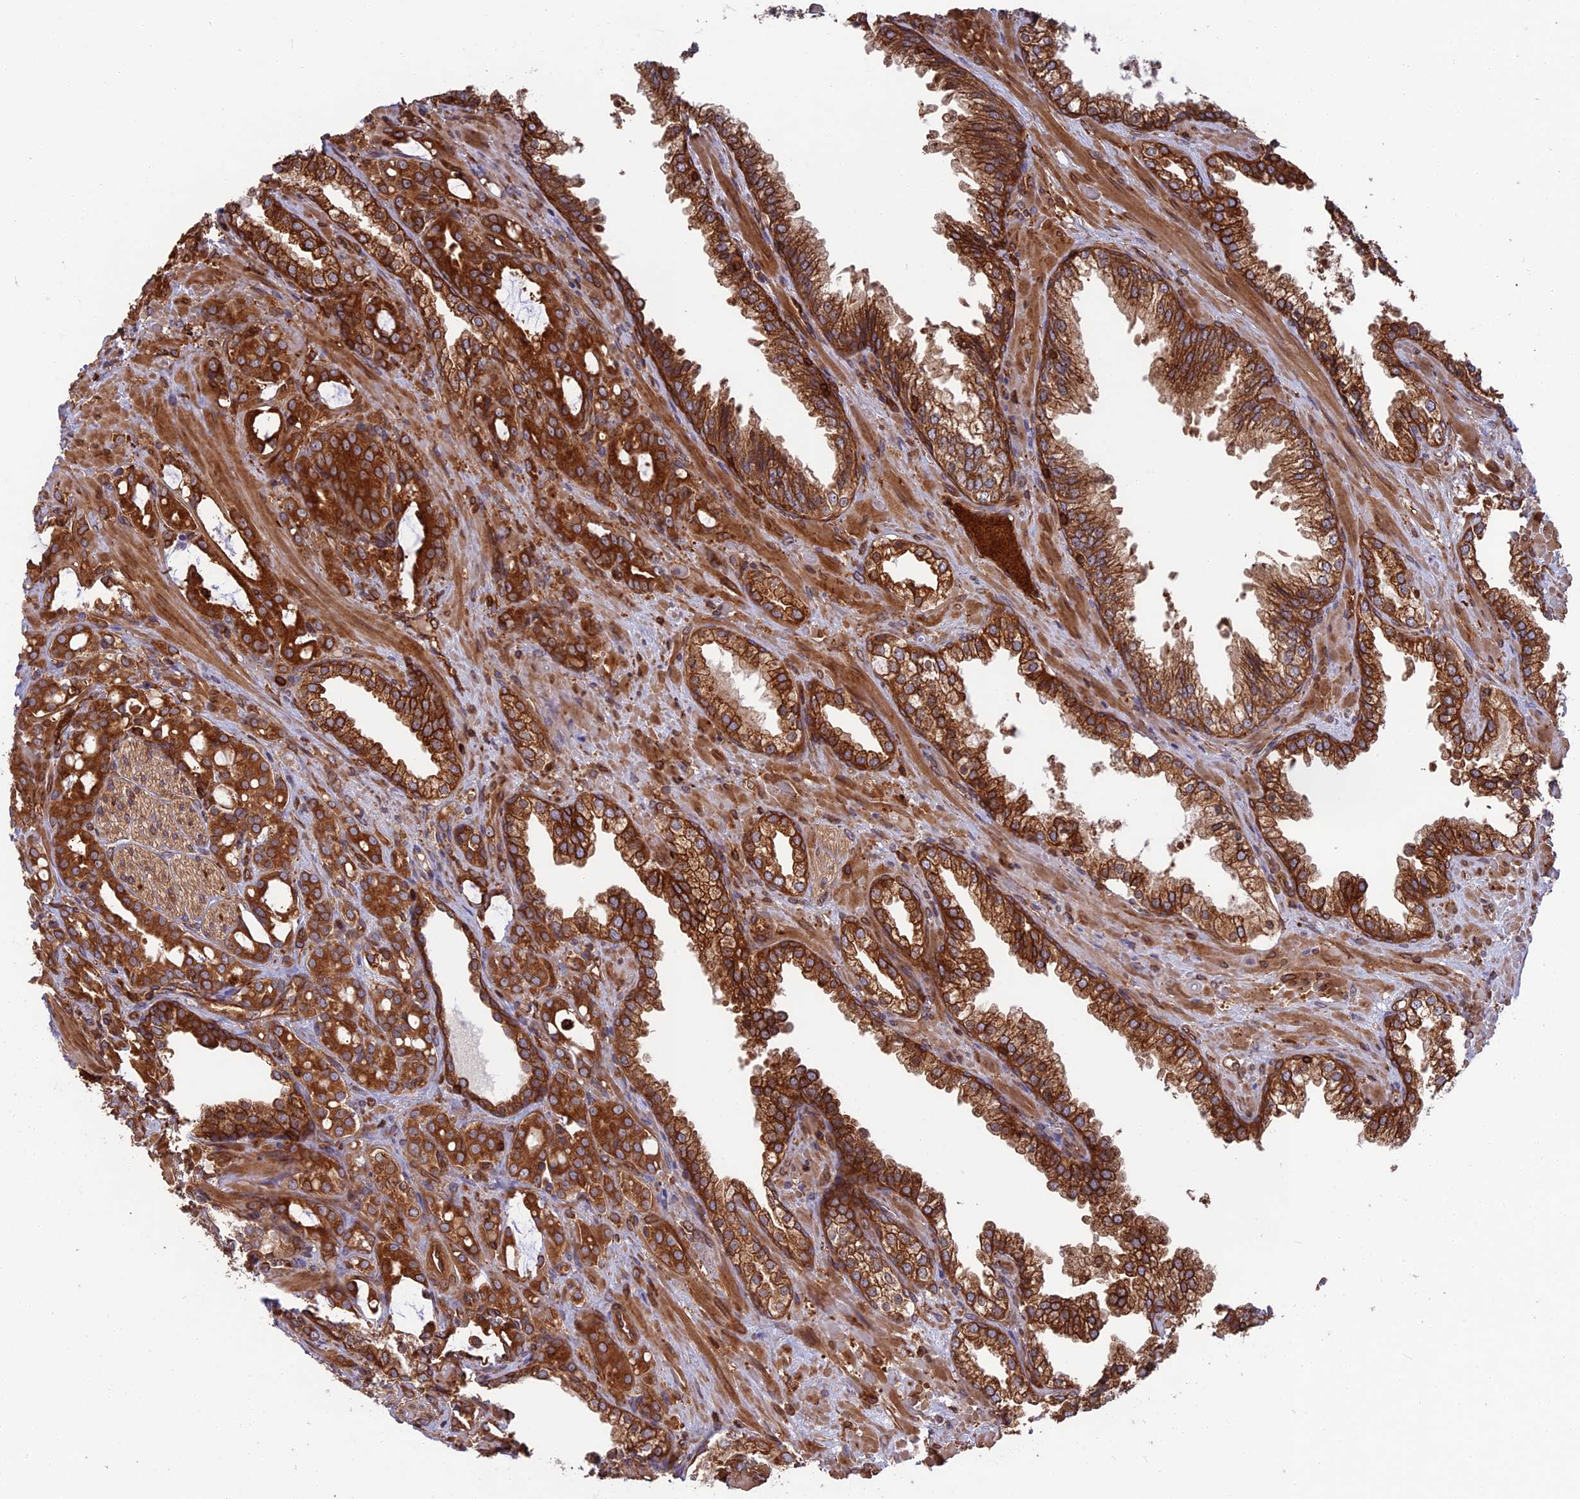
{"staining": {"intensity": "strong", "quantity": ">75%", "location": "cytoplasmic/membranous"}, "tissue": "prostate cancer", "cell_type": "Tumor cells", "image_type": "cancer", "snomed": [{"axis": "morphology", "description": "Adenocarcinoma, High grade"}, {"axis": "topography", "description": "Prostate"}], "caption": "IHC histopathology image of neoplastic tissue: prostate adenocarcinoma (high-grade) stained using IHC reveals high levels of strong protein expression localized specifically in the cytoplasmic/membranous of tumor cells, appearing as a cytoplasmic/membranous brown color.", "gene": "WDR1", "patient": {"sex": "male", "age": 72}}